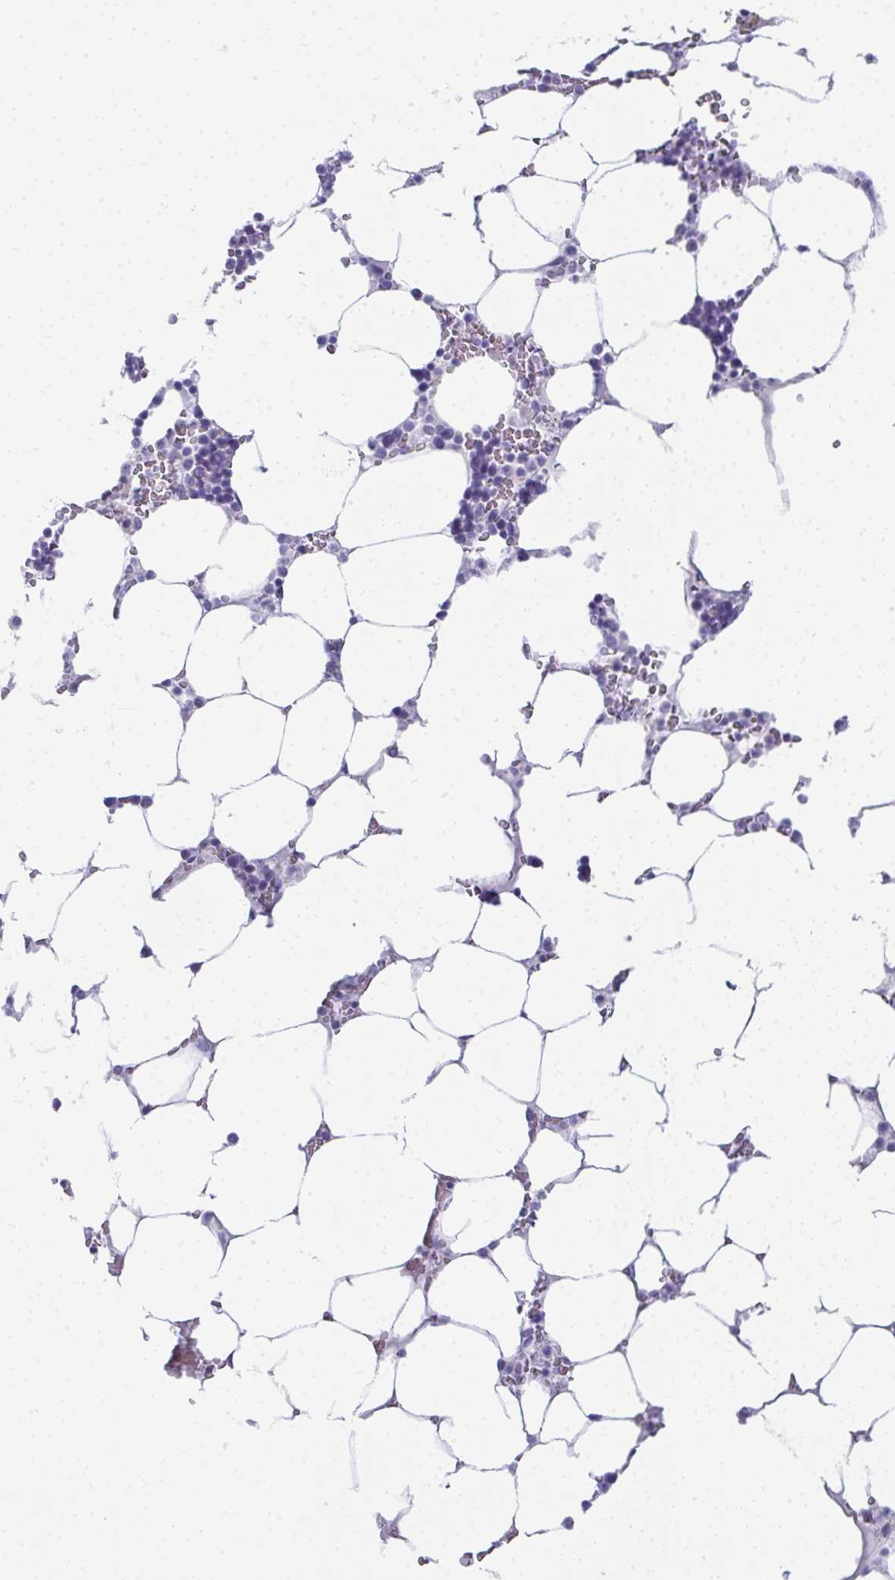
{"staining": {"intensity": "negative", "quantity": "none", "location": "none"}, "tissue": "bone marrow", "cell_type": "Hematopoietic cells", "image_type": "normal", "snomed": [{"axis": "morphology", "description": "Normal tissue, NOS"}, {"axis": "topography", "description": "Bone marrow"}], "caption": "Hematopoietic cells show no significant protein expression in benign bone marrow. (DAB (3,3'-diaminobenzidine) immunohistochemistry, high magnification).", "gene": "SYCP1", "patient": {"sex": "male", "age": 64}}